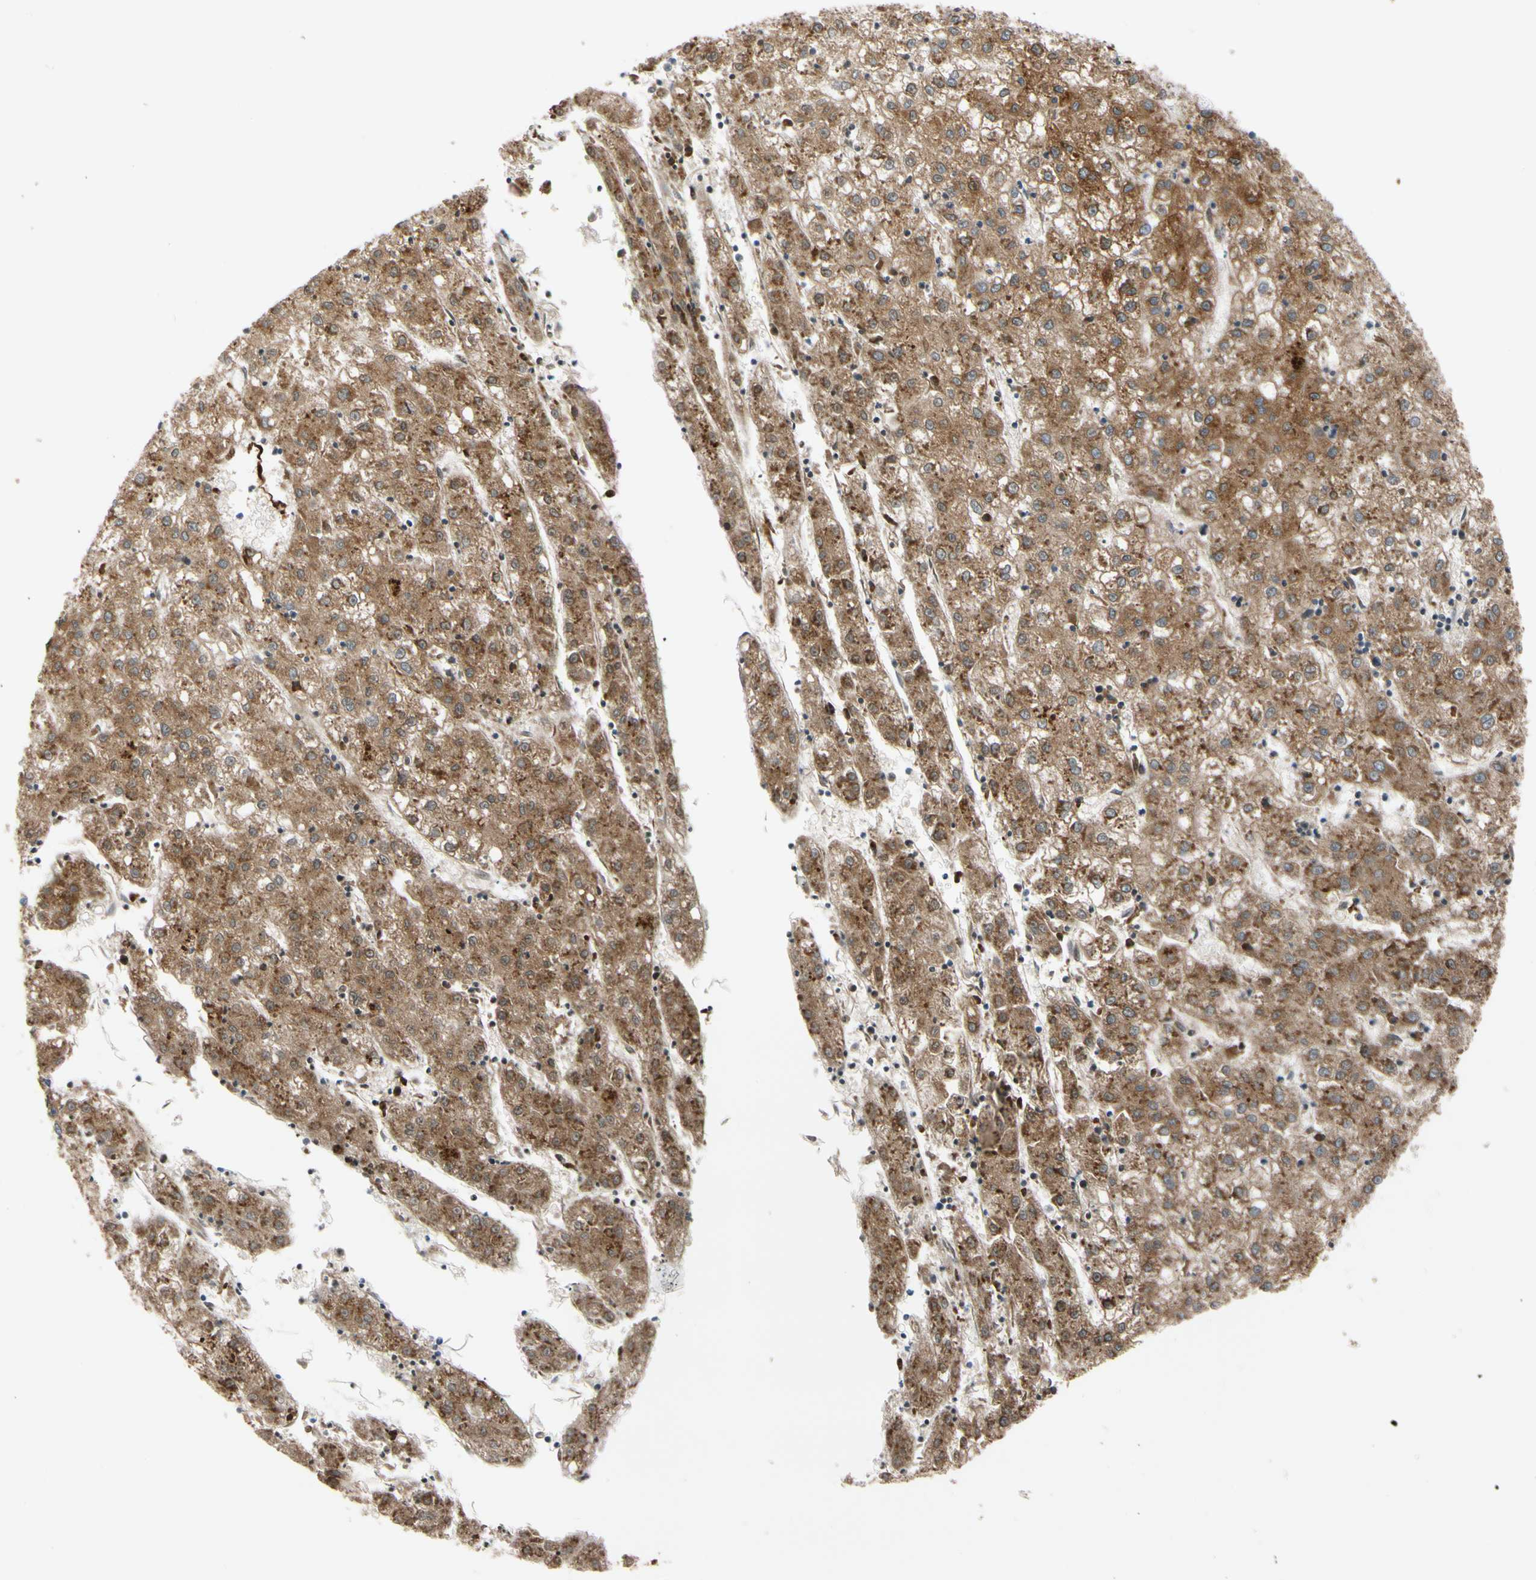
{"staining": {"intensity": "moderate", "quantity": ">75%", "location": "cytoplasmic/membranous"}, "tissue": "liver cancer", "cell_type": "Tumor cells", "image_type": "cancer", "snomed": [{"axis": "morphology", "description": "Carcinoma, Hepatocellular, NOS"}, {"axis": "topography", "description": "Liver"}], "caption": "Moderate cytoplasmic/membranous protein staining is seen in about >75% of tumor cells in hepatocellular carcinoma (liver).", "gene": "PRXL2A", "patient": {"sex": "male", "age": 72}}